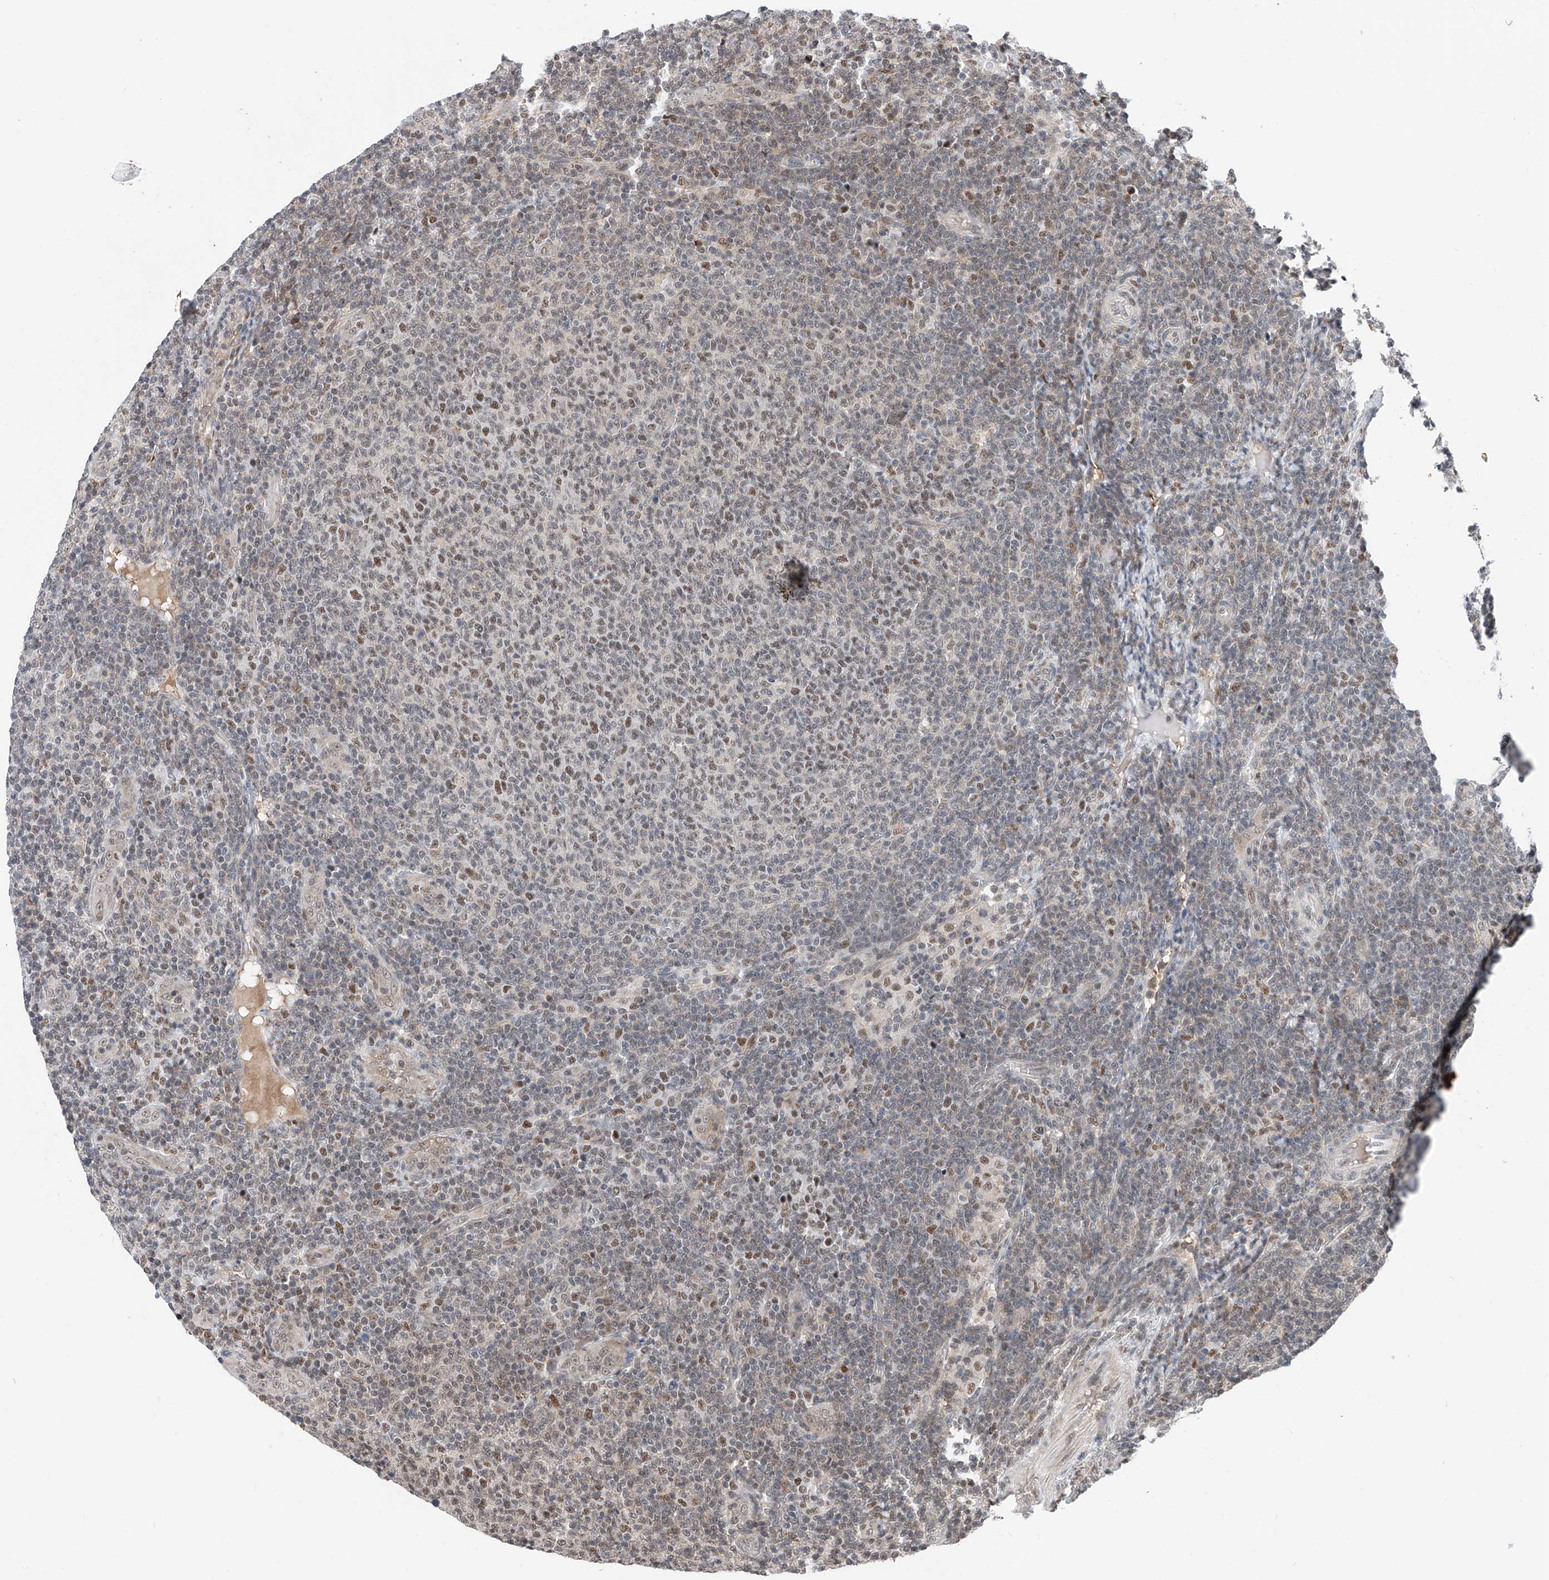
{"staining": {"intensity": "moderate", "quantity": "<25%", "location": "nuclear"}, "tissue": "lymphoma", "cell_type": "Tumor cells", "image_type": "cancer", "snomed": [{"axis": "morphology", "description": "Malignant lymphoma, non-Hodgkin's type, Low grade"}, {"axis": "topography", "description": "Lymph node"}], "caption": "Lymphoma stained with IHC shows moderate nuclear staining in about <25% of tumor cells. (Stains: DAB in brown, nuclei in blue, Microscopy: brightfield microscopy at high magnification).", "gene": "SNRNP200", "patient": {"sex": "male", "age": 66}}